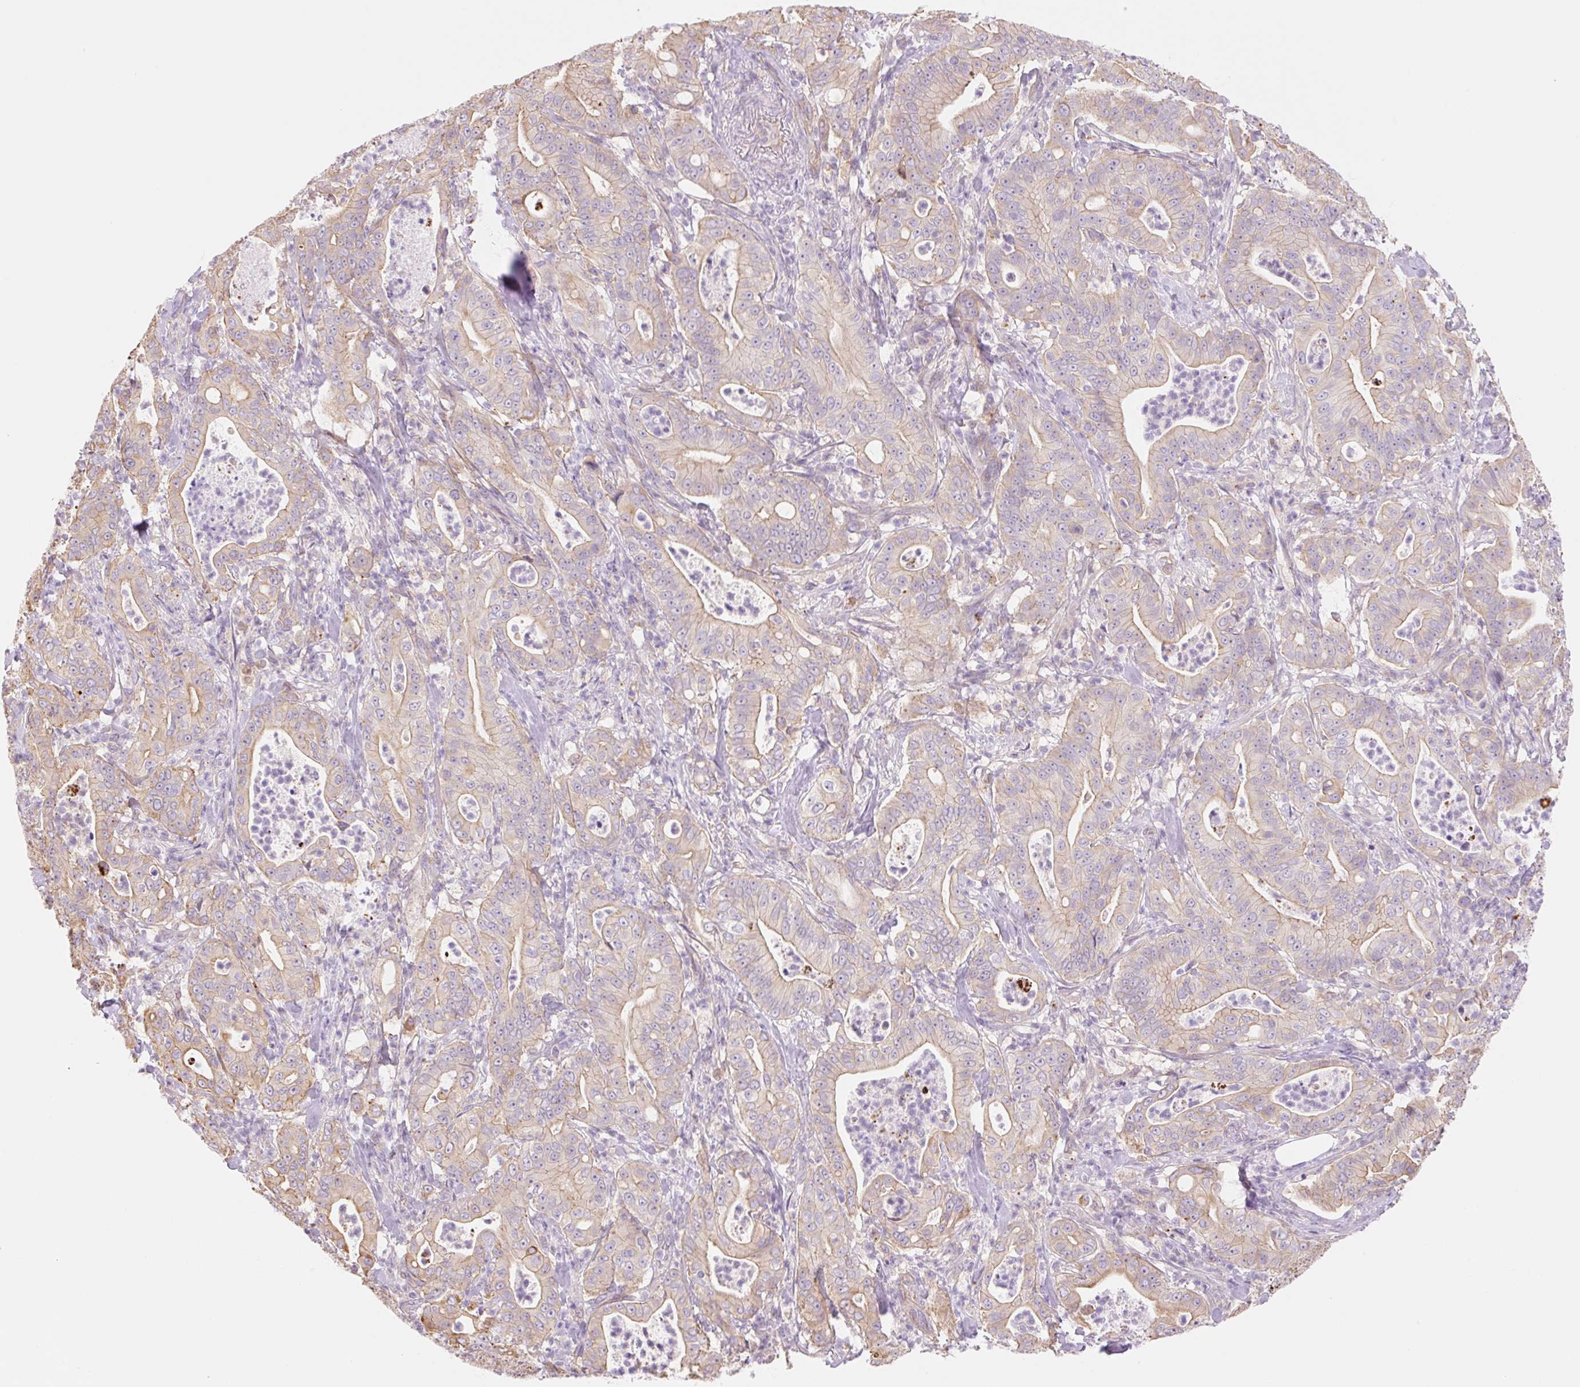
{"staining": {"intensity": "moderate", "quantity": ">75%", "location": "cytoplasmic/membranous"}, "tissue": "pancreatic cancer", "cell_type": "Tumor cells", "image_type": "cancer", "snomed": [{"axis": "morphology", "description": "Adenocarcinoma, NOS"}, {"axis": "topography", "description": "Pancreas"}], "caption": "There is medium levels of moderate cytoplasmic/membranous staining in tumor cells of pancreatic cancer (adenocarcinoma), as demonstrated by immunohistochemical staining (brown color).", "gene": "NLRP5", "patient": {"sex": "male", "age": 71}}